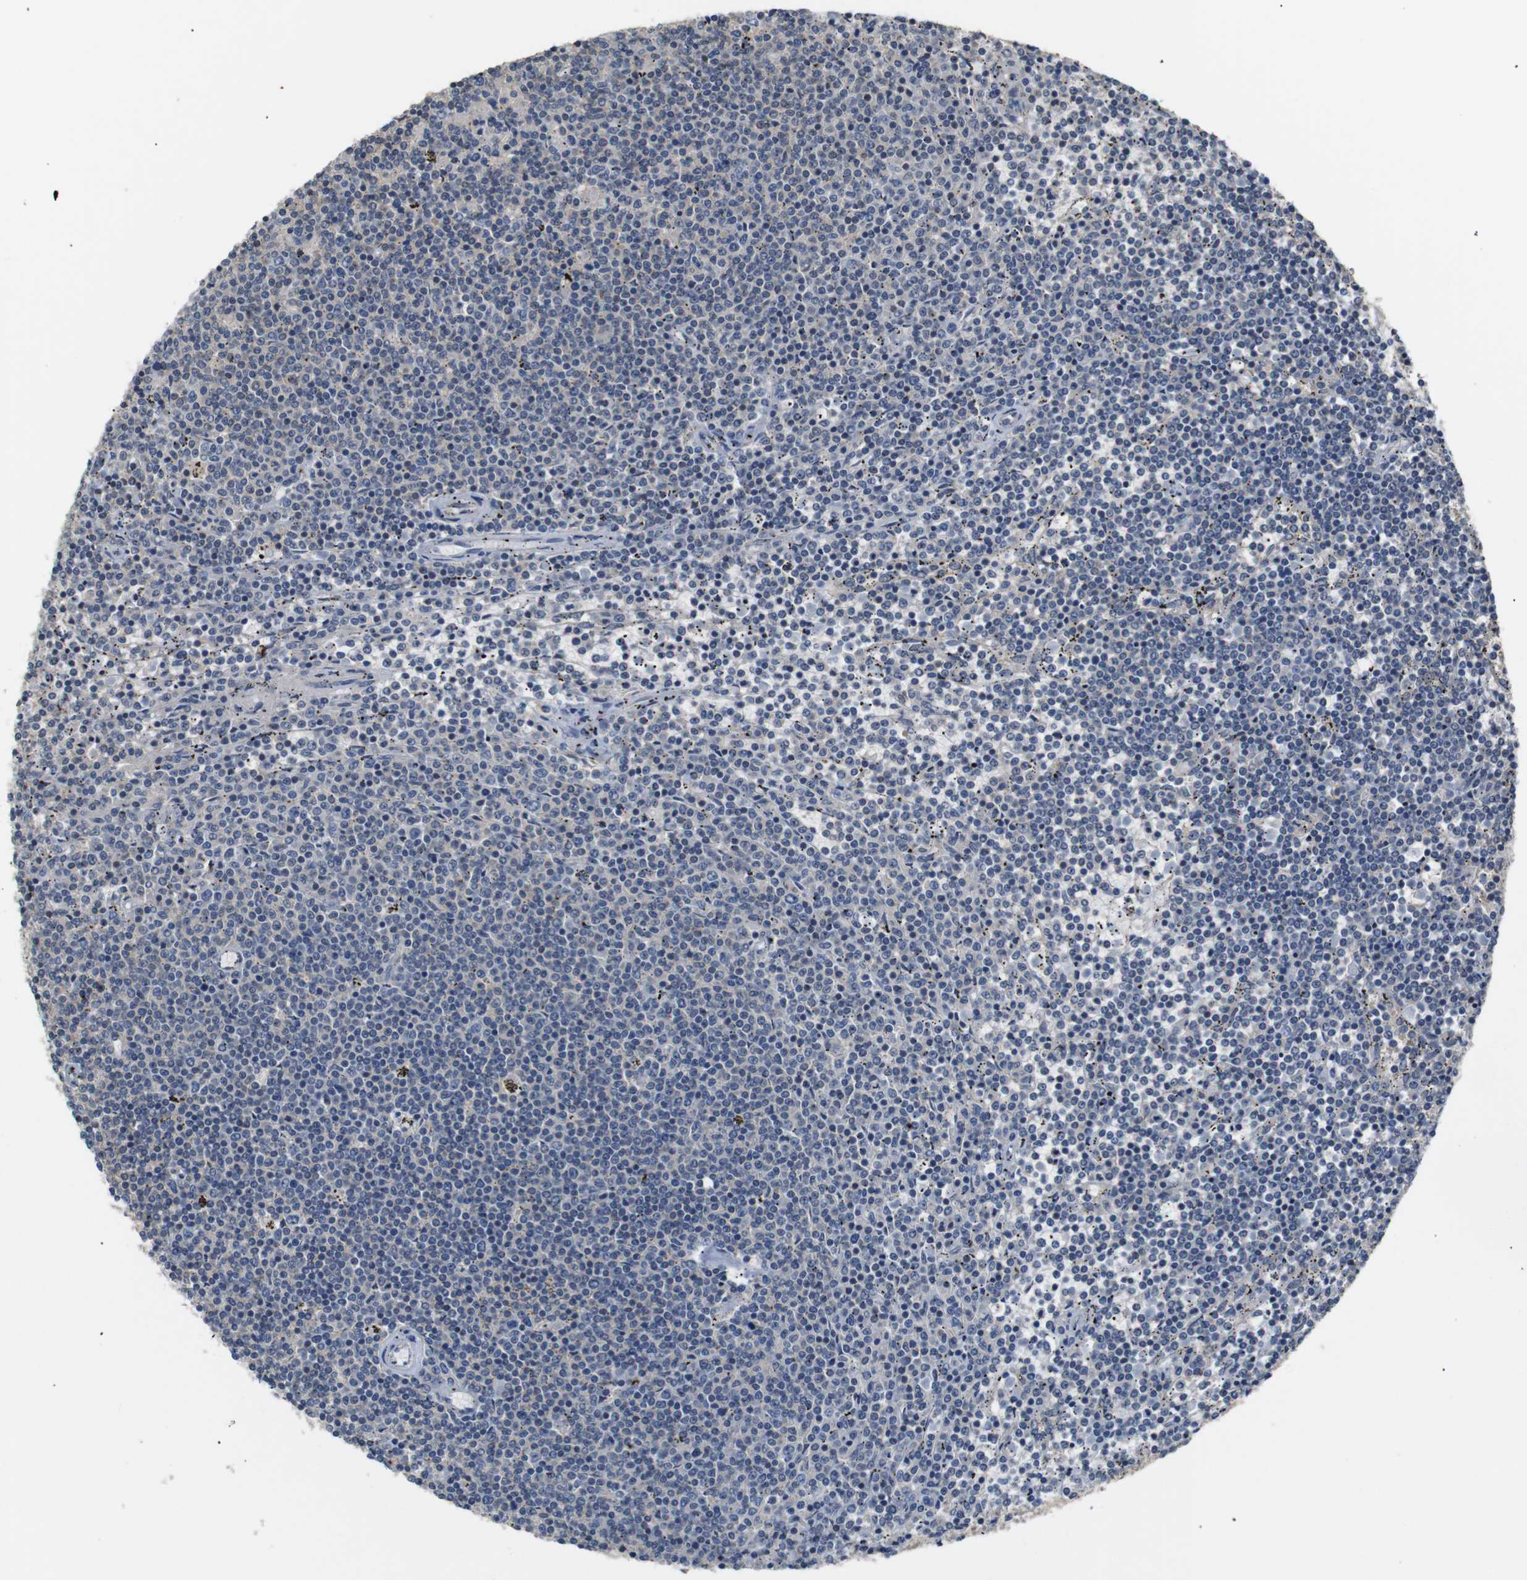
{"staining": {"intensity": "negative", "quantity": "none", "location": "none"}, "tissue": "lymphoma", "cell_type": "Tumor cells", "image_type": "cancer", "snomed": [{"axis": "morphology", "description": "Malignant lymphoma, non-Hodgkin's type, Low grade"}, {"axis": "topography", "description": "Spleen"}], "caption": "Immunohistochemistry histopathology image of human malignant lymphoma, non-Hodgkin's type (low-grade) stained for a protein (brown), which reveals no expression in tumor cells.", "gene": "SFN", "patient": {"sex": "female", "age": 50}}